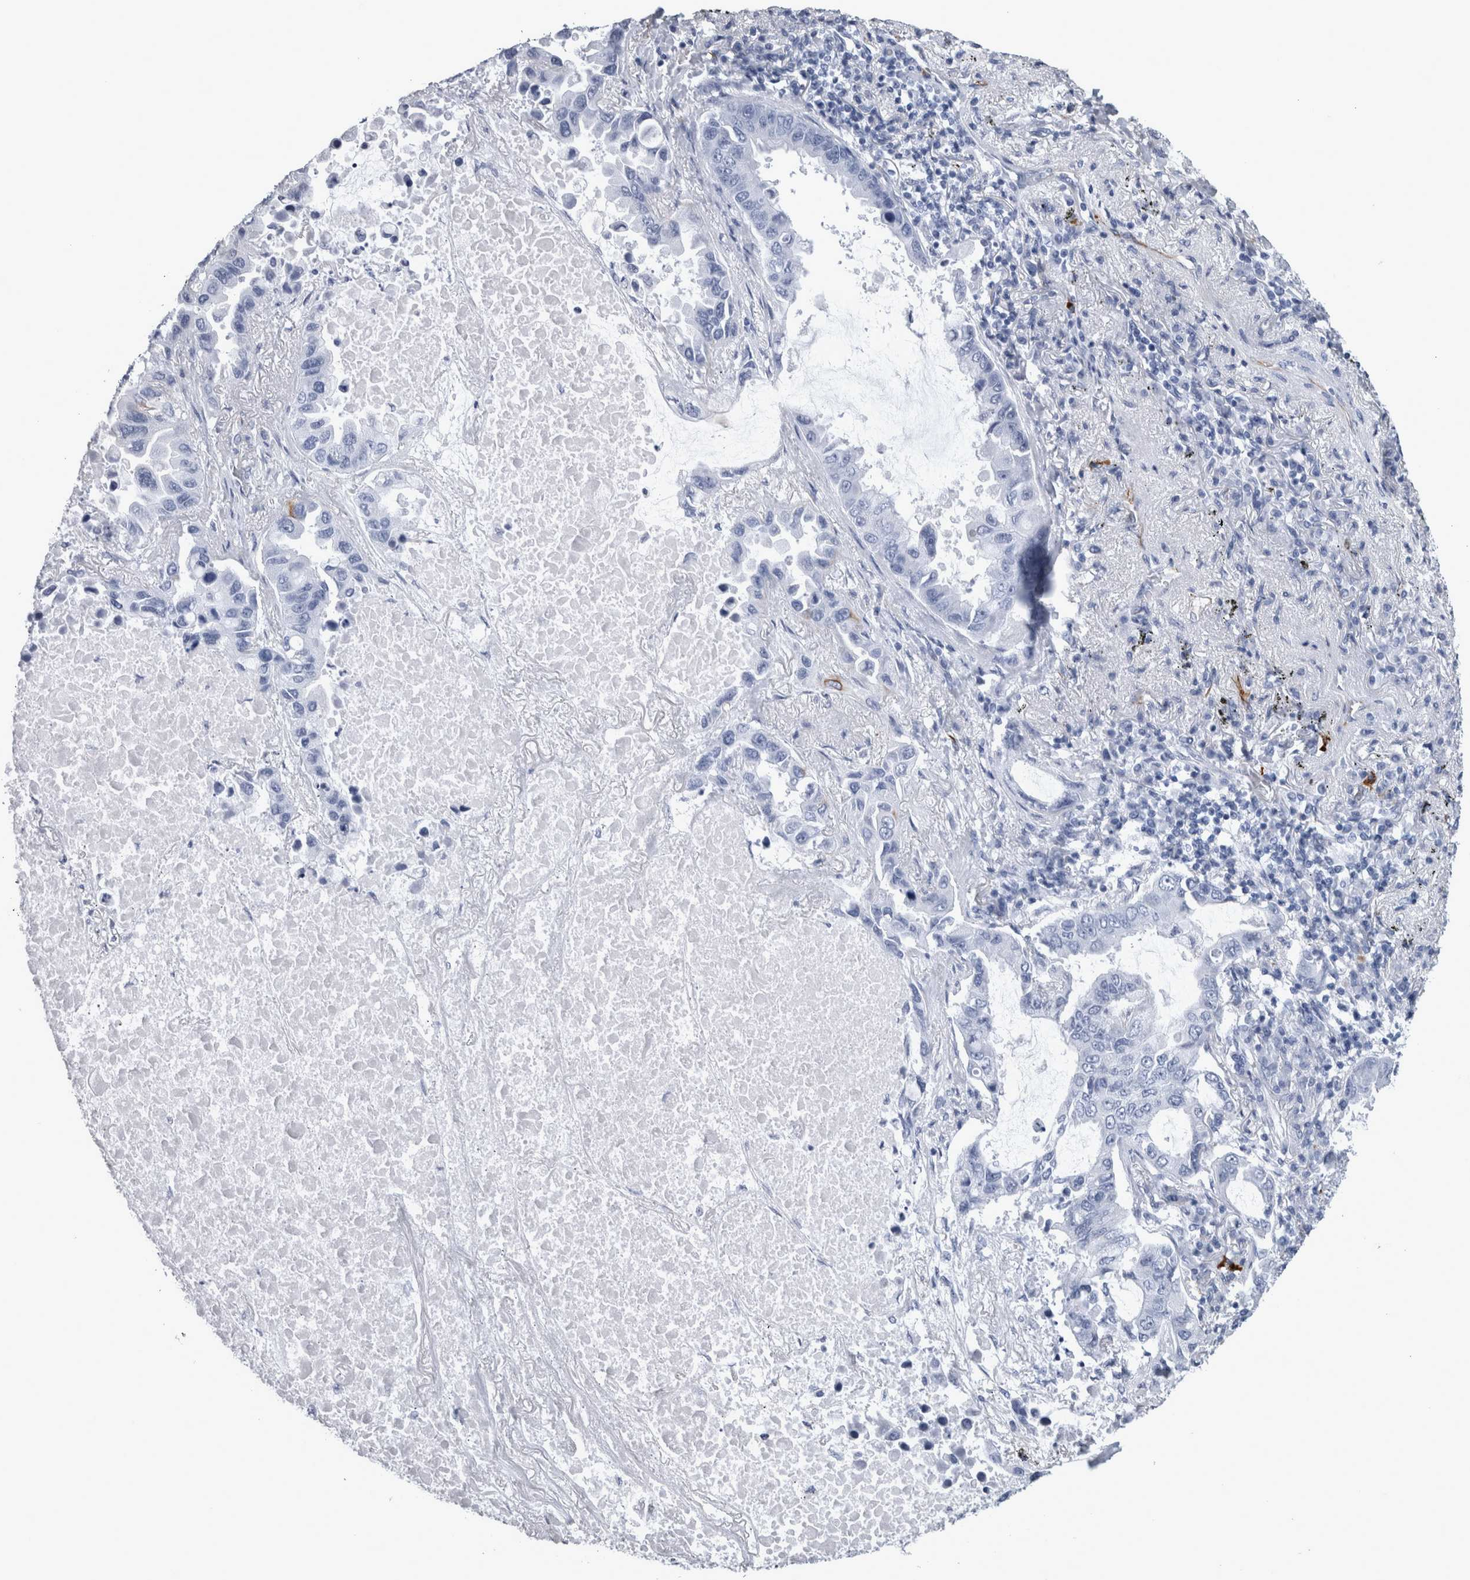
{"staining": {"intensity": "negative", "quantity": "none", "location": "none"}, "tissue": "lung cancer", "cell_type": "Tumor cells", "image_type": "cancer", "snomed": [{"axis": "morphology", "description": "Adenocarcinoma, NOS"}, {"axis": "topography", "description": "Lung"}], "caption": "Image shows no significant protein staining in tumor cells of lung cancer (adenocarcinoma). (DAB immunohistochemistry, high magnification).", "gene": "VWDE", "patient": {"sex": "male", "age": 64}}